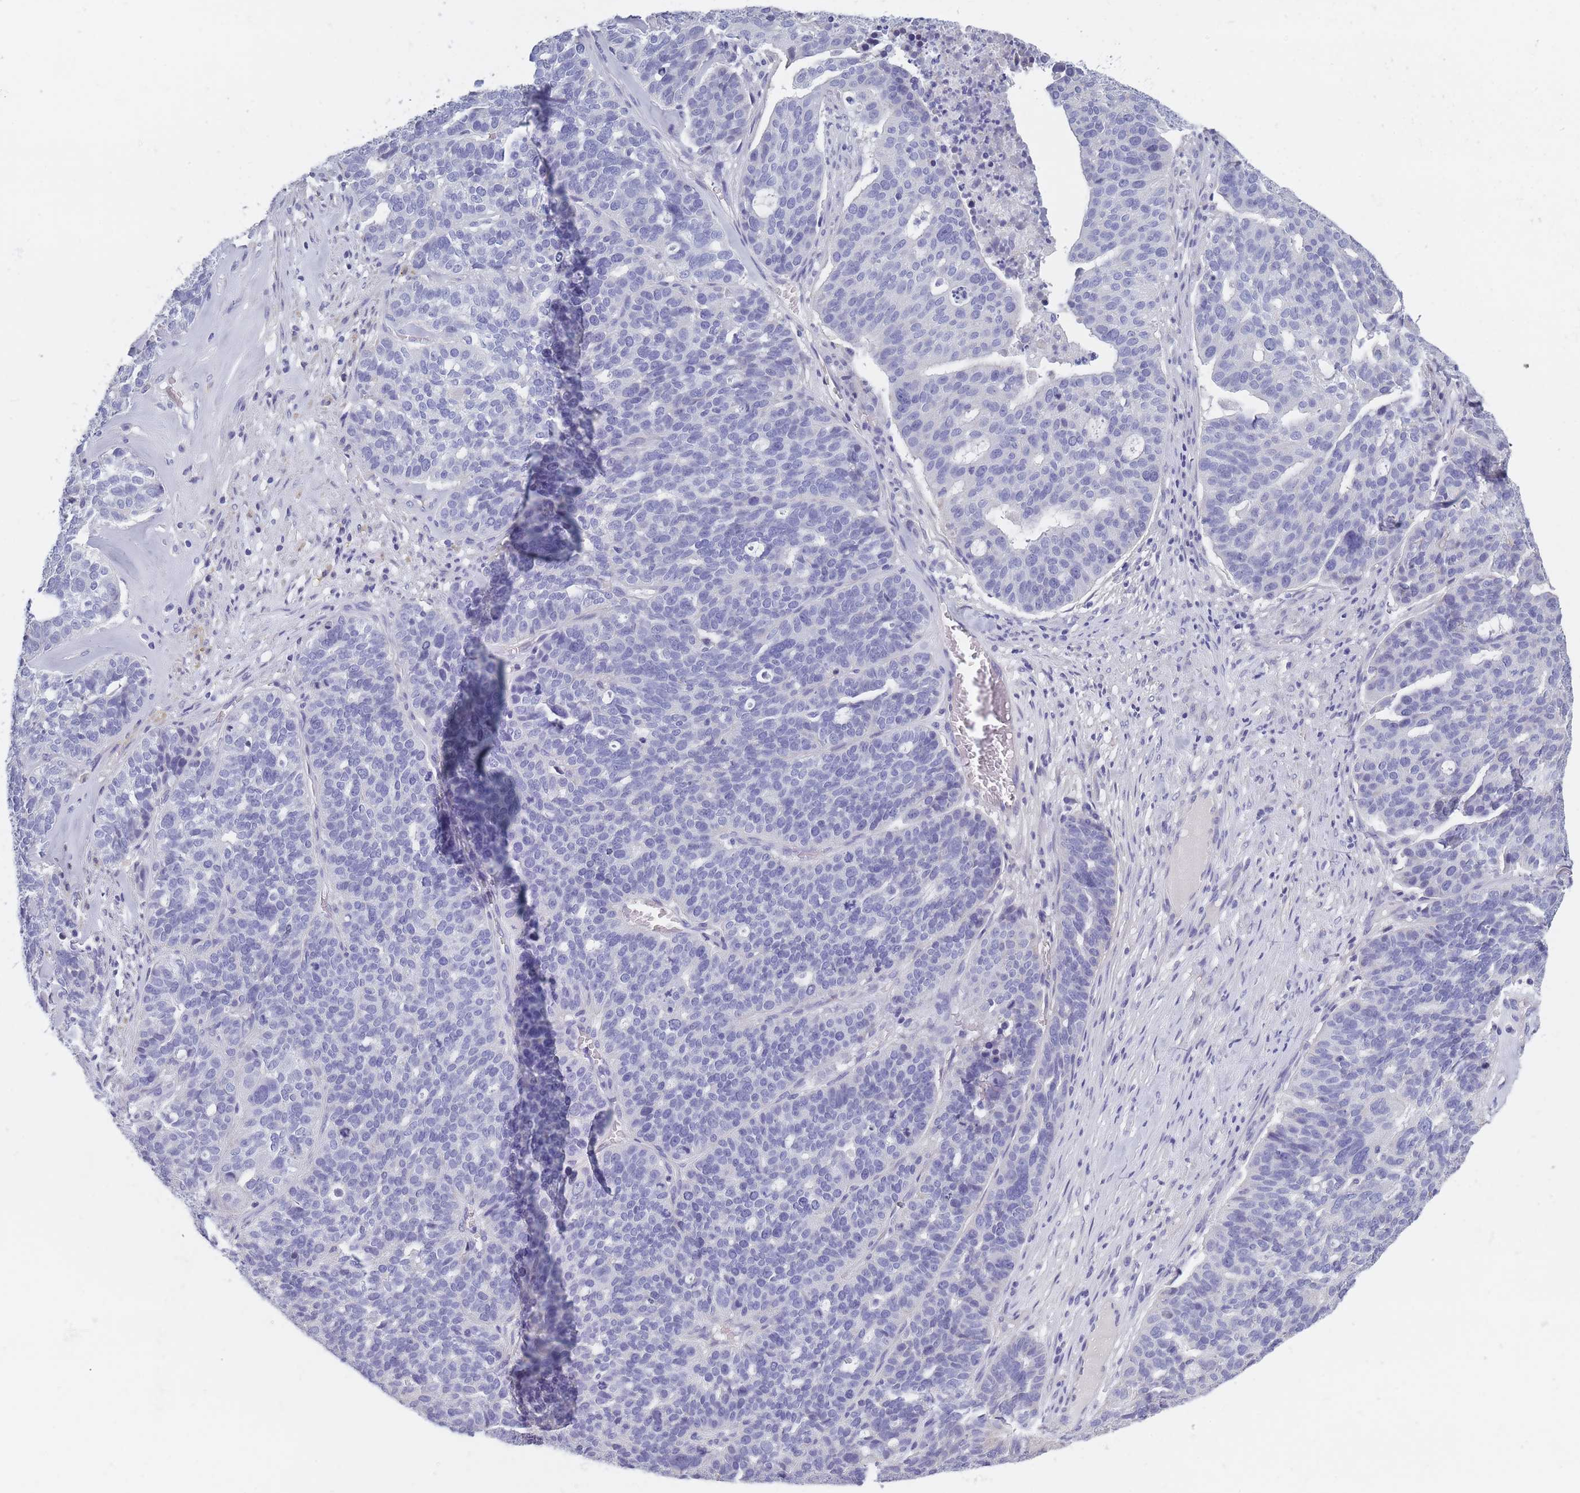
{"staining": {"intensity": "negative", "quantity": "none", "location": "none"}, "tissue": "ovarian cancer", "cell_type": "Tumor cells", "image_type": "cancer", "snomed": [{"axis": "morphology", "description": "Cystadenocarcinoma, serous, NOS"}, {"axis": "topography", "description": "Ovary"}], "caption": "High power microscopy image of an immunohistochemistry photomicrograph of serous cystadenocarcinoma (ovarian), revealing no significant positivity in tumor cells.", "gene": "OR4C5", "patient": {"sex": "female", "age": 59}}